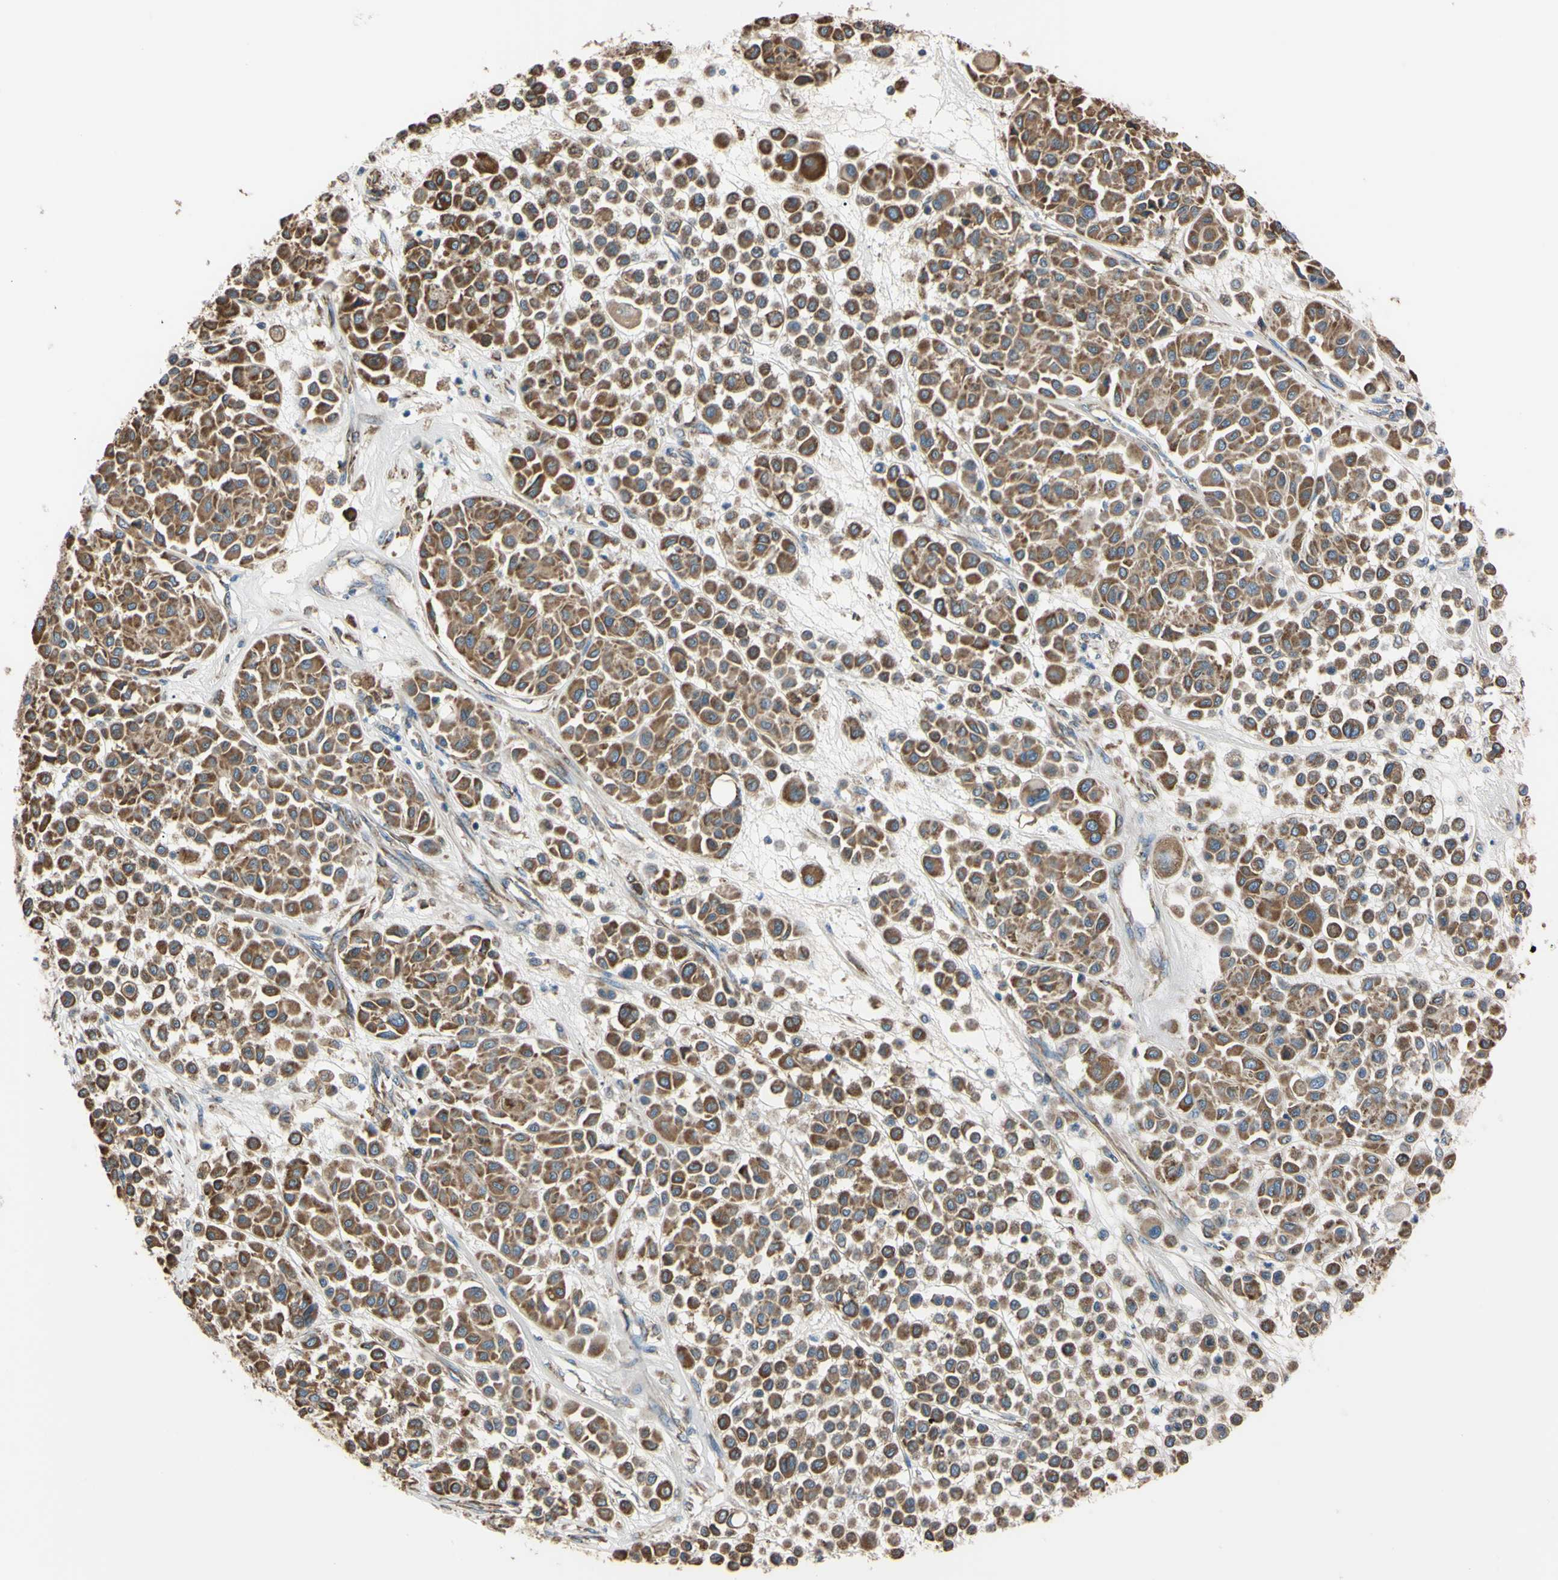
{"staining": {"intensity": "moderate", "quantity": ">75%", "location": "cytoplasmic/membranous"}, "tissue": "melanoma", "cell_type": "Tumor cells", "image_type": "cancer", "snomed": [{"axis": "morphology", "description": "Malignant melanoma, Metastatic site"}, {"axis": "topography", "description": "Soft tissue"}], "caption": "Human malignant melanoma (metastatic site) stained with a protein marker shows moderate staining in tumor cells.", "gene": "BMF", "patient": {"sex": "male", "age": 41}}